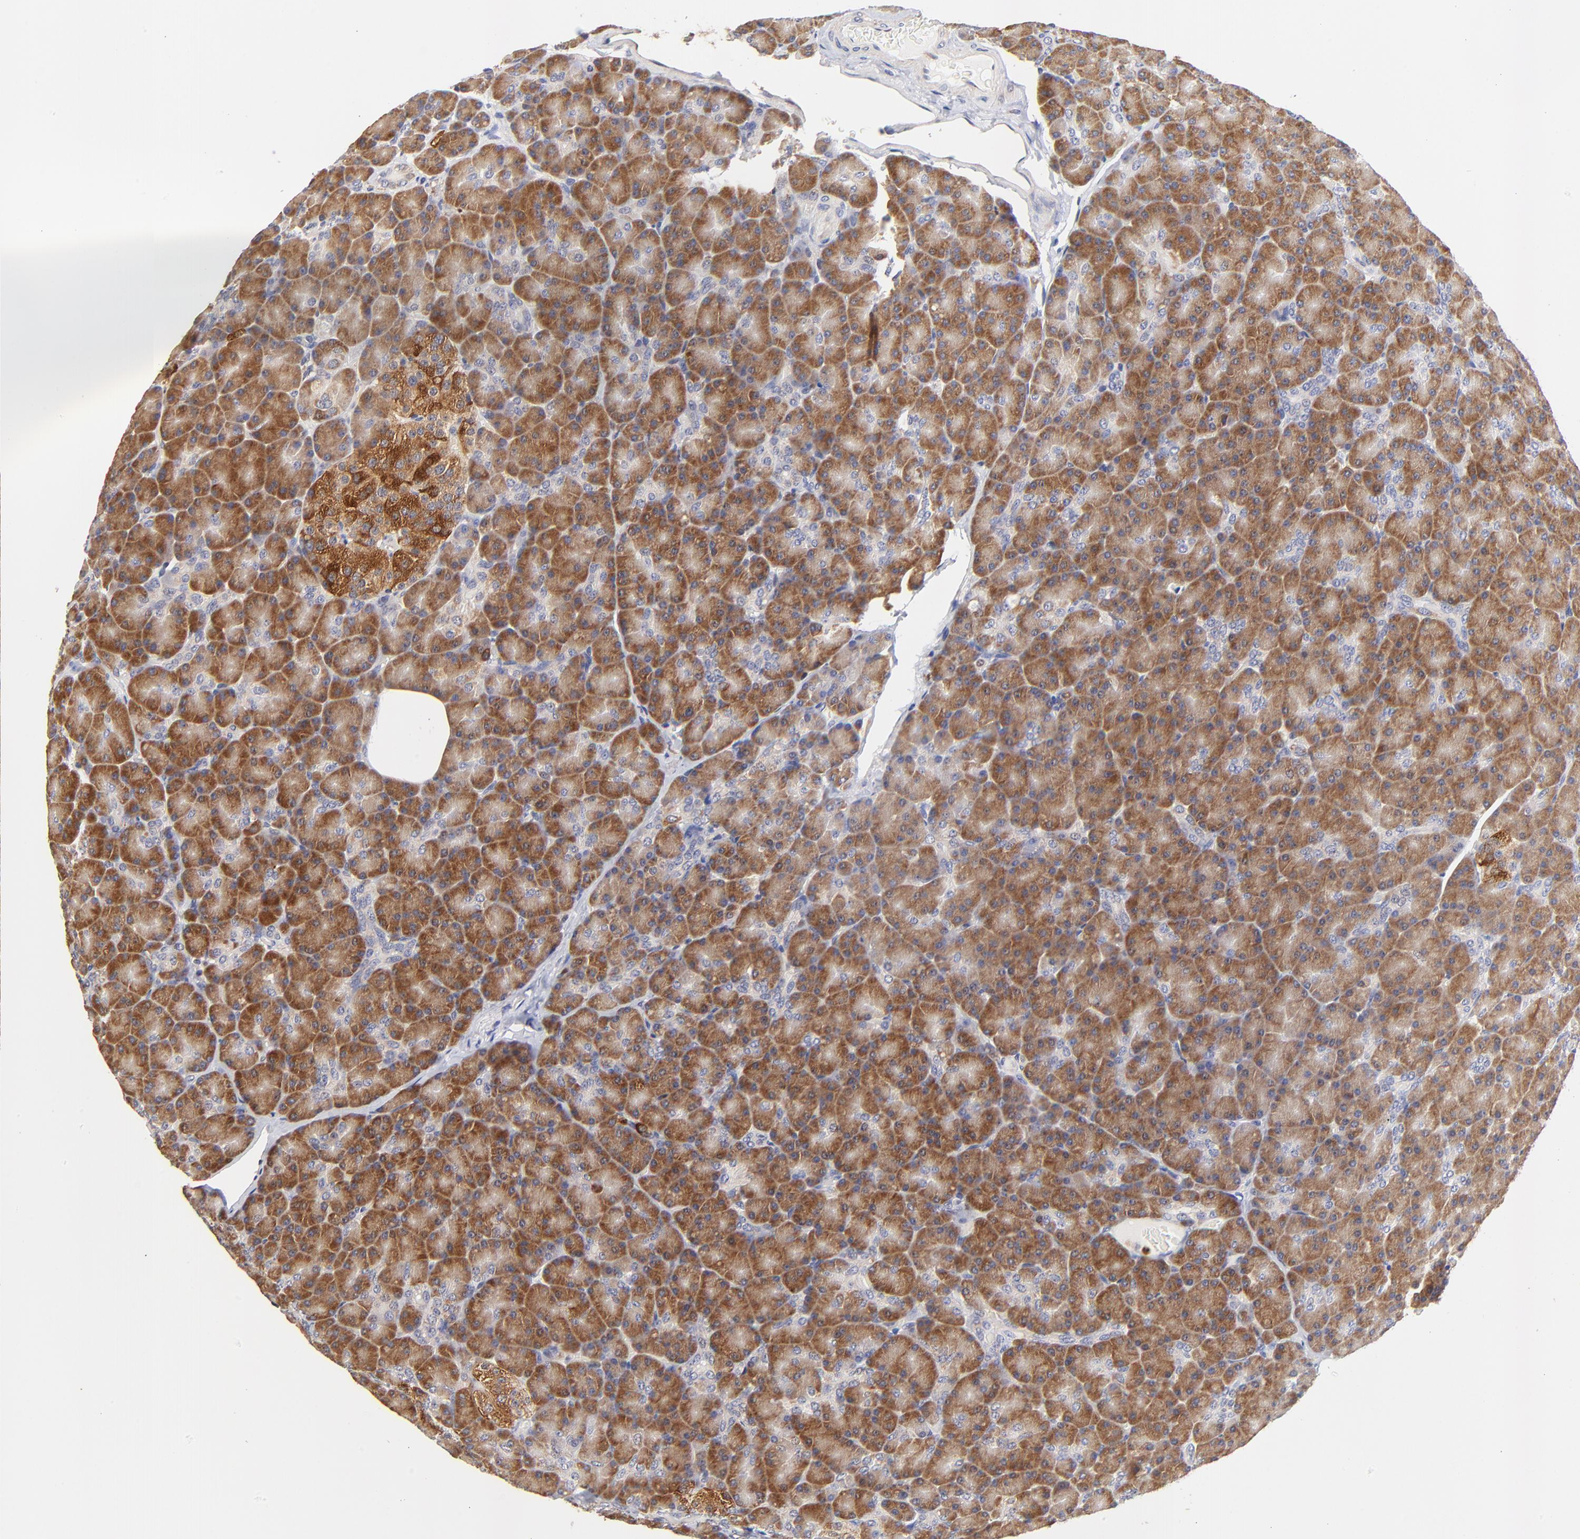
{"staining": {"intensity": "strong", "quantity": ">75%", "location": "cytoplasmic/membranous"}, "tissue": "pancreas", "cell_type": "Exocrine glandular cells", "image_type": "normal", "snomed": [{"axis": "morphology", "description": "Normal tissue, NOS"}, {"axis": "topography", "description": "Pancreas"}], "caption": "Strong cytoplasmic/membranous protein staining is appreciated in about >75% of exocrine glandular cells in pancreas. The protein is shown in brown color, while the nuclei are stained blue.", "gene": "BBOF1", "patient": {"sex": "female", "age": 43}}